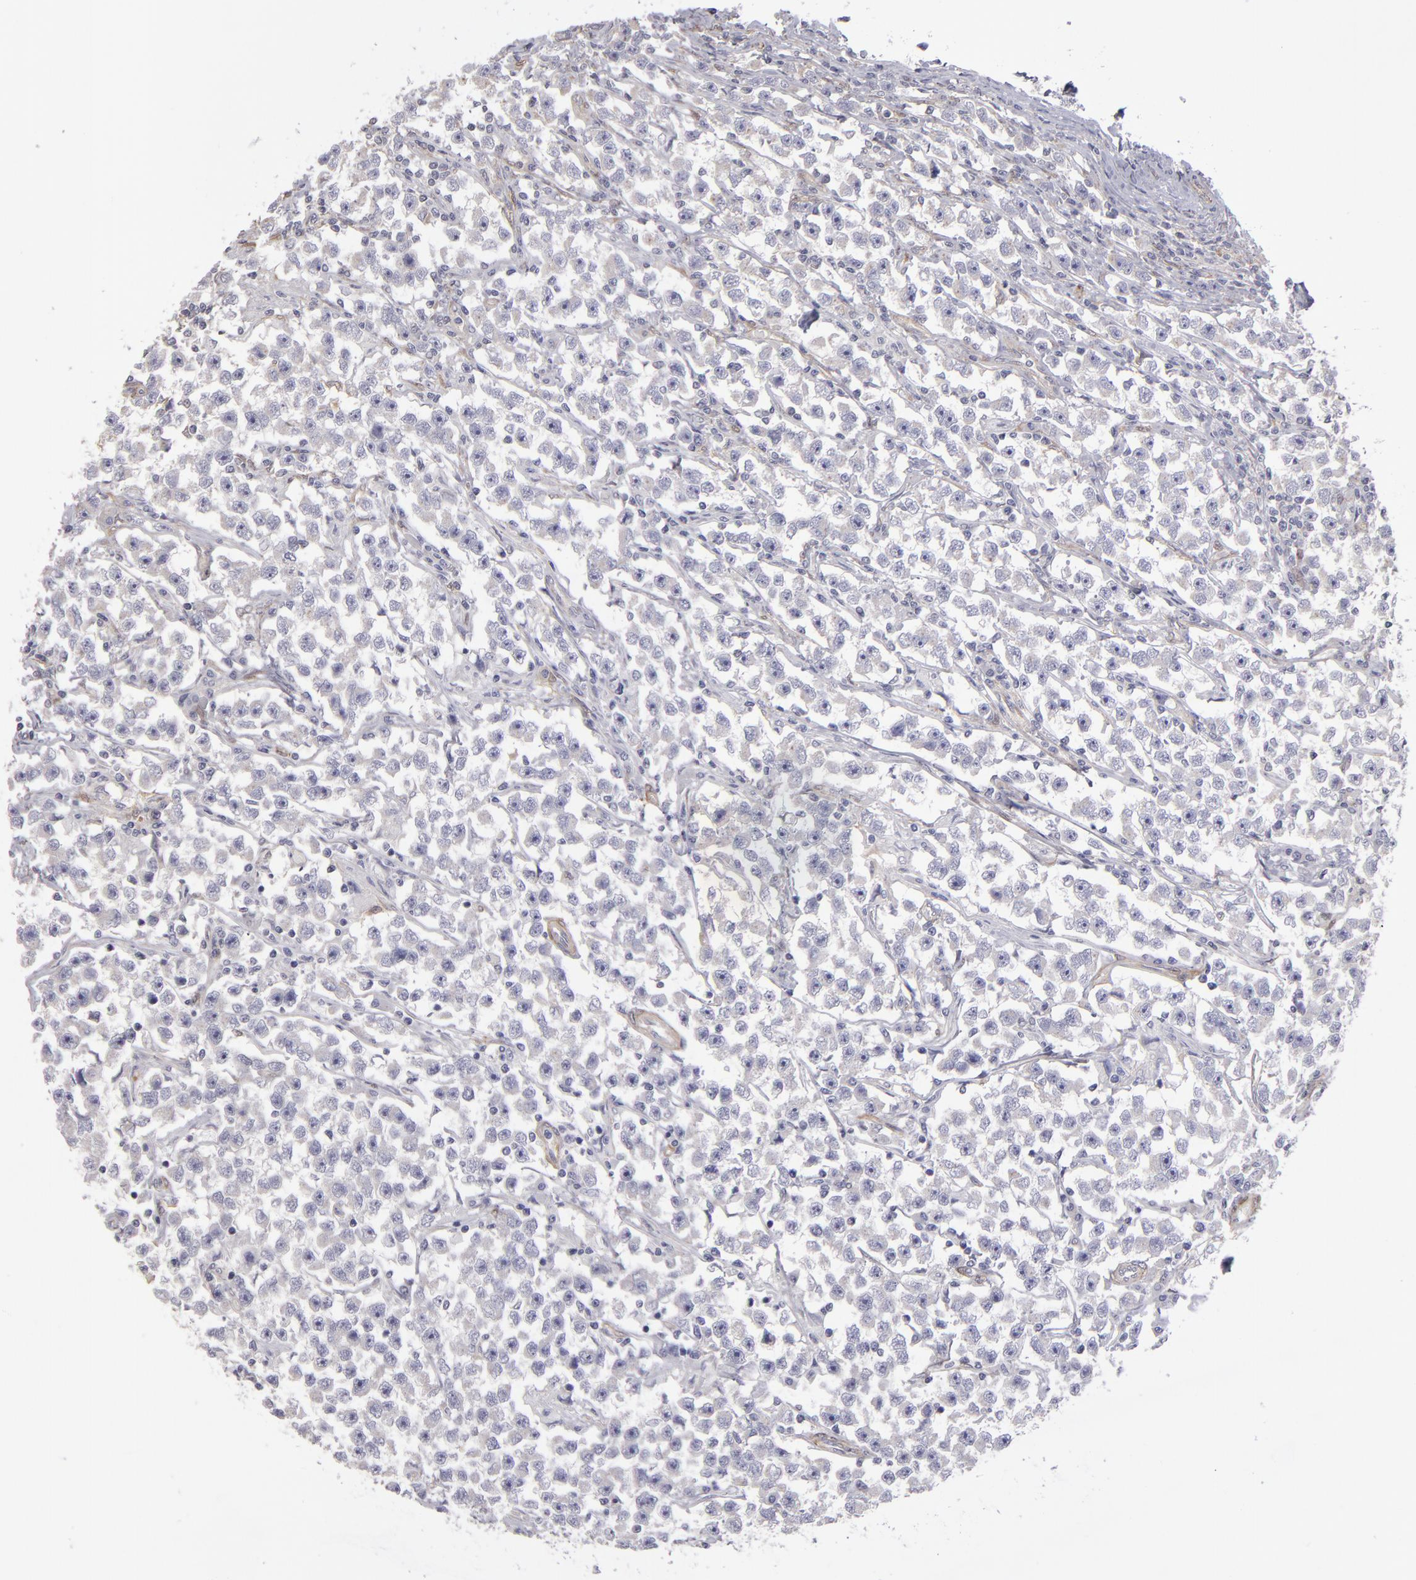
{"staining": {"intensity": "weak", "quantity": ">75%", "location": "cytoplasmic/membranous"}, "tissue": "testis cancer", "cell_type": "Tumor cells", "image_type": "cancer", "snomed": [{"axis": "morphology", "description": "Seminoma, NOS"}, {"axis": "topography", "description": "Testis"}], "caption": "Immunohistochemical staining of human testis seminoma demonstrates low levels of weak cytoplasmic/membranous protein staining in about >75% of tumor cells.", "gene": "NDRG2", "patient": {"sex": "male", "age": 33}}